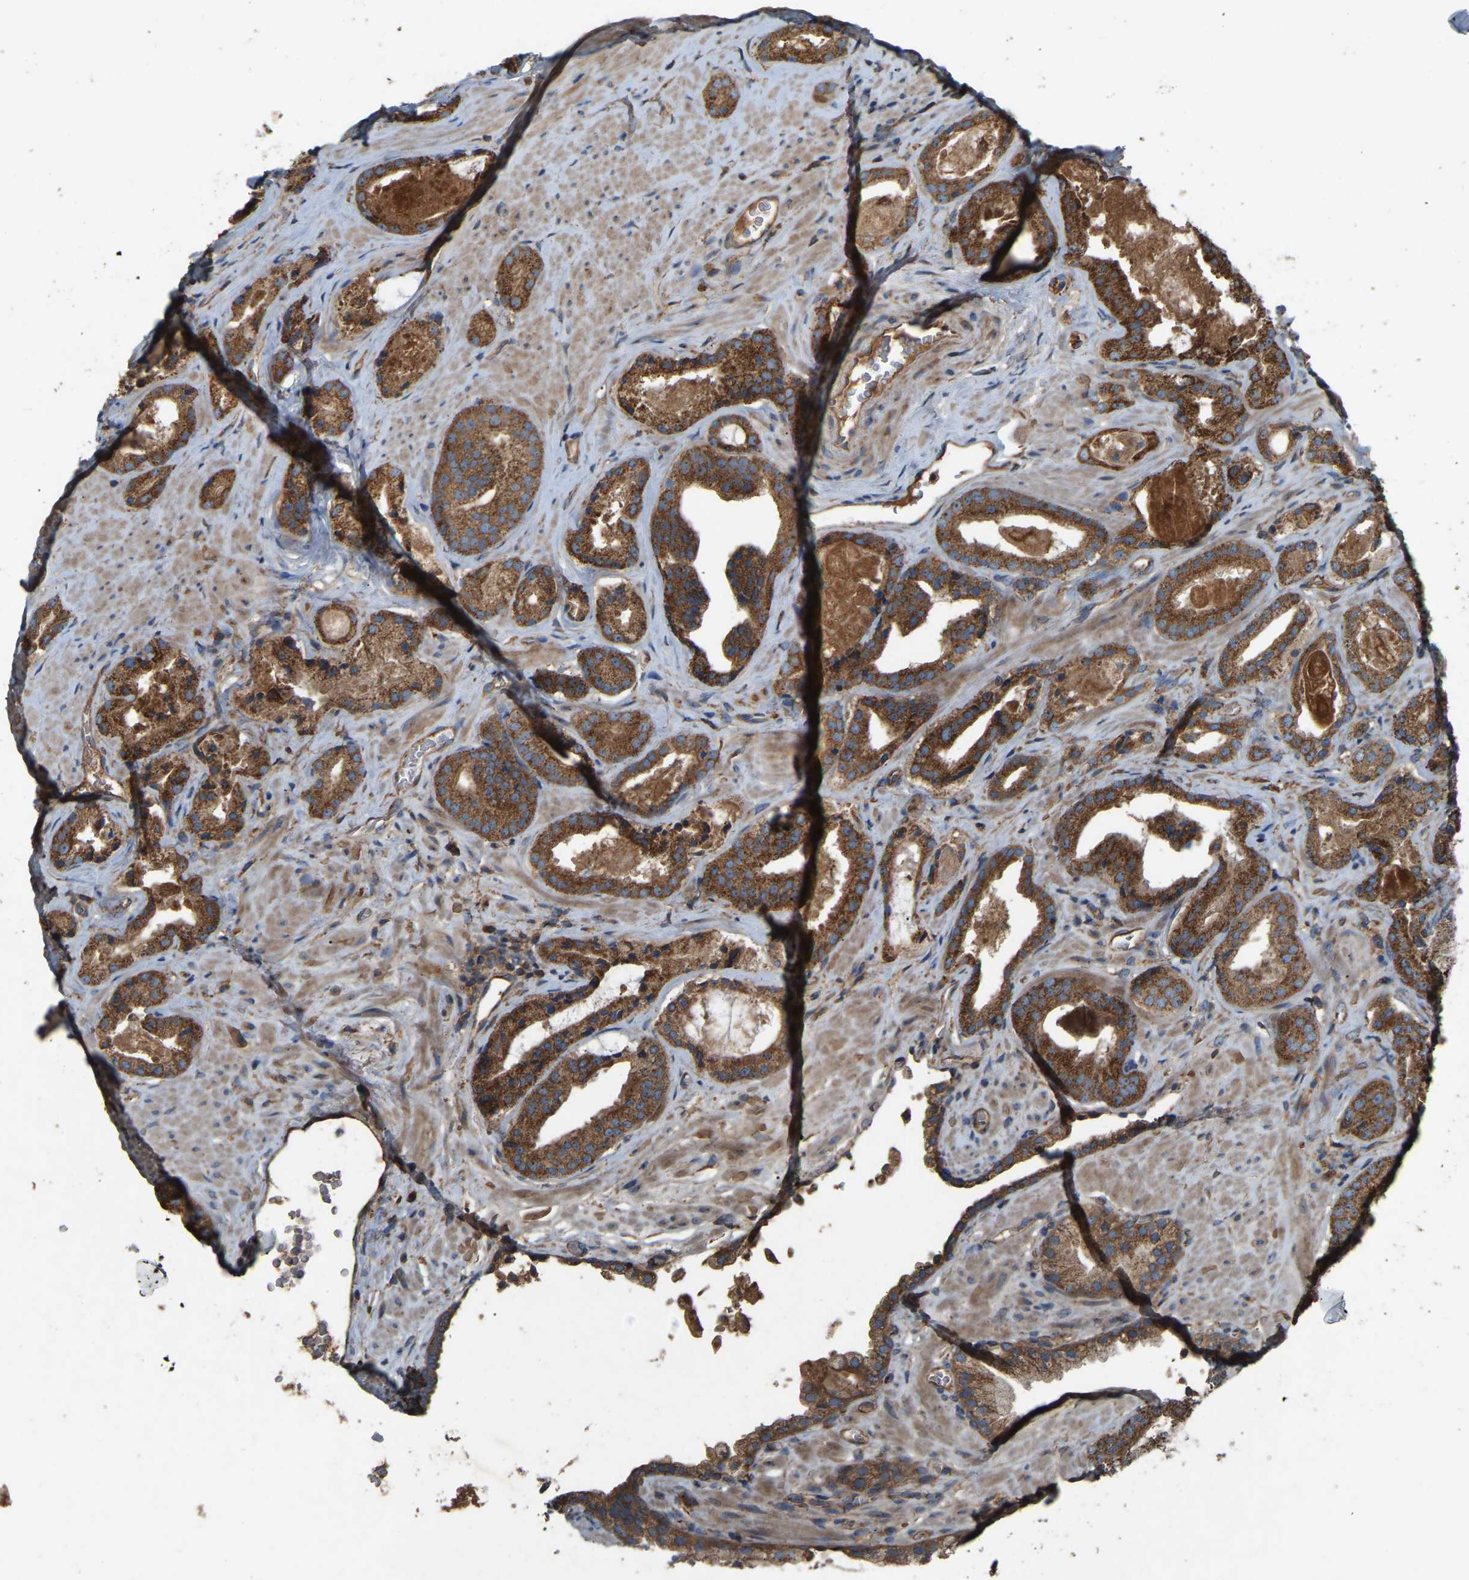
{"staining": {"intensity": "strong", "quantity": ">75%", "location": "cytoplasmic/membranous"}, "tissue": "prostate cancer", "cell_type": "Tumor cells", "image_type": "cancer", "snomed": [{"axis": "morphology", "description": "Adenocarcinoma, Low grade"}, {"axis": "topography", "description": "Prostate"}], "caption": "IHC micrograph of prostate cancer (adenocarcinoma (low-grade)) stained for a protein (brown), which displays high levels of strong cytoplasmic/membranous staining in approximately >75% of tumor cells.", "gene": "SAMD9L", "patient": {"sex": "male", "age": 71}}